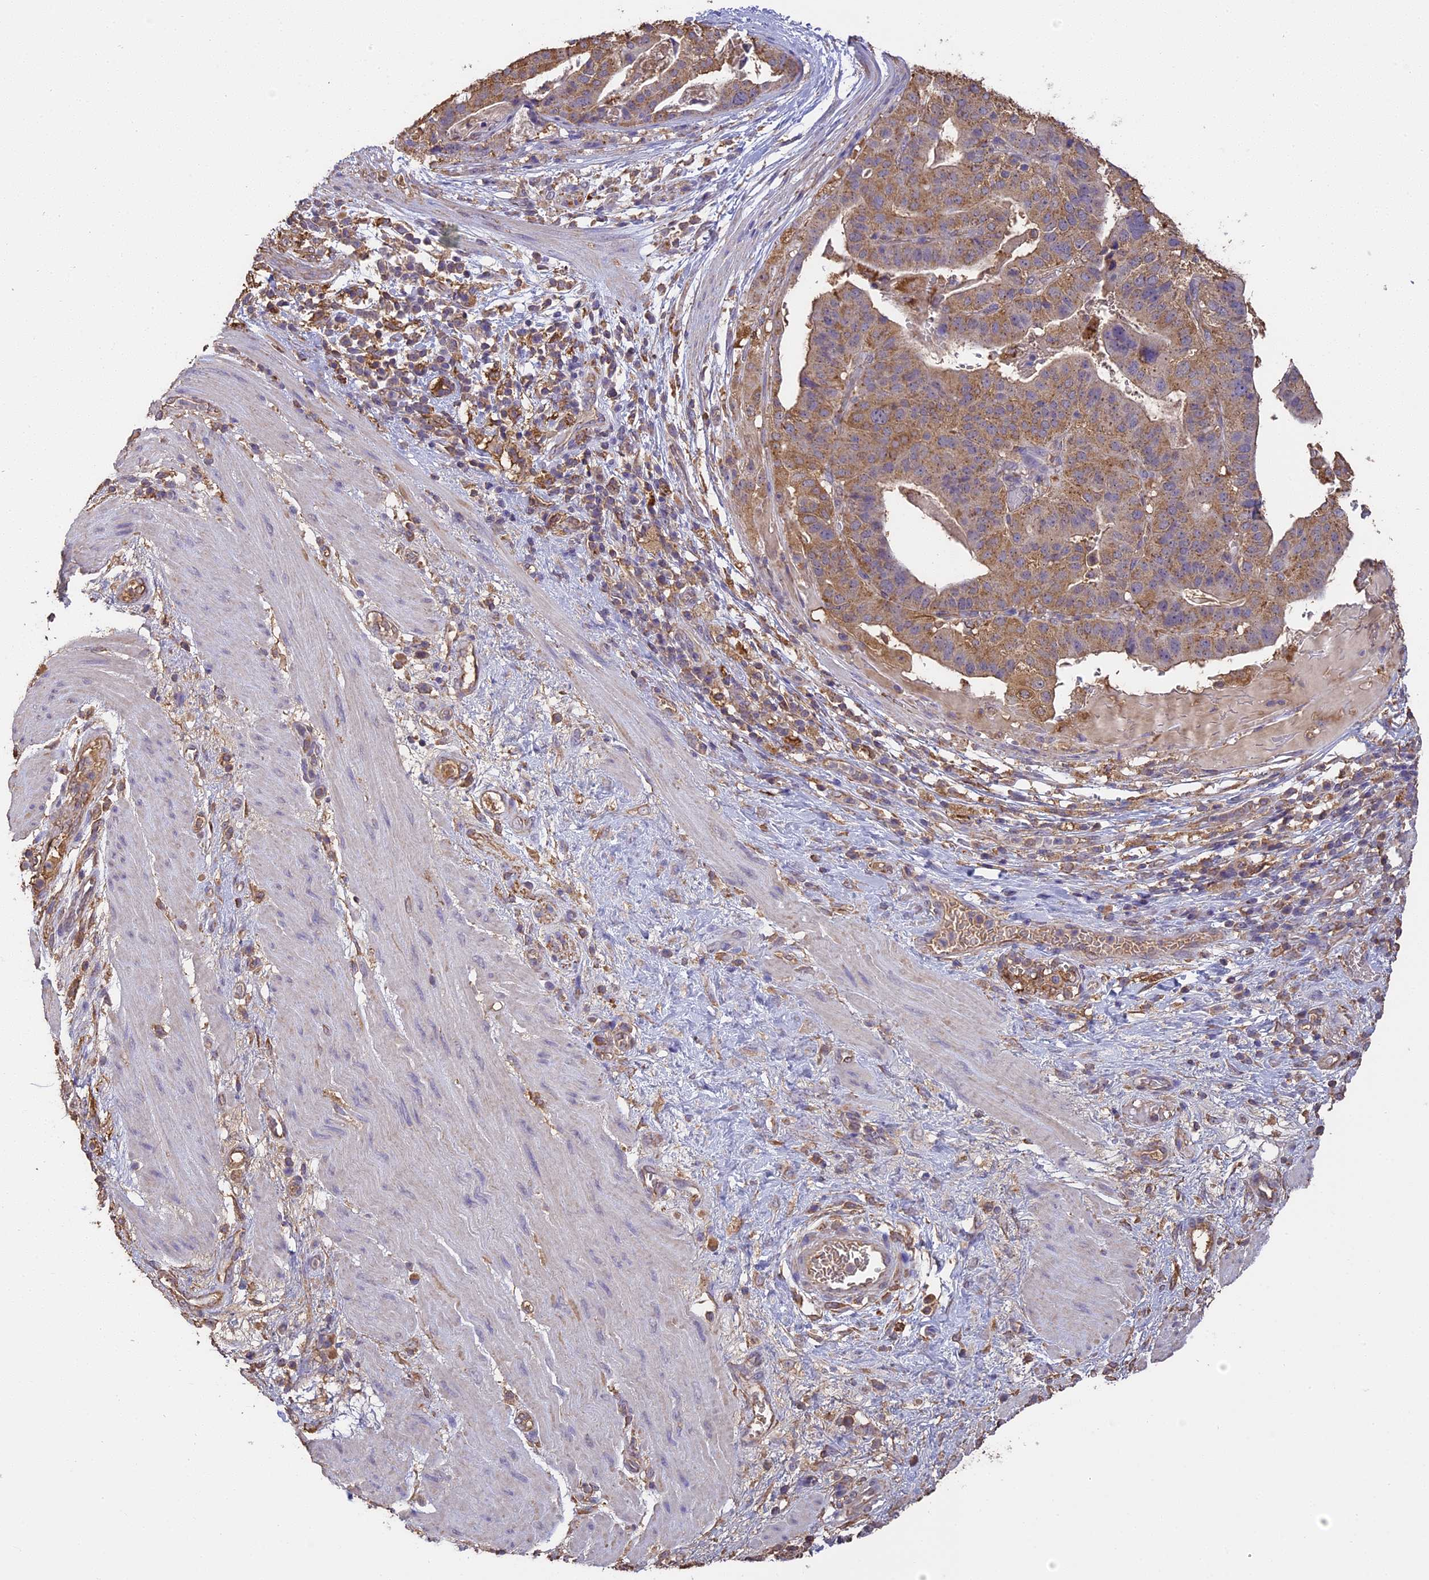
{"staining": {"intensity": "moderate", "quantity": ">75%", "location": "cytoplasmic/membranous"}, "tissue": "stomach cancer", "cell_type": "Tumor cells", "image_type": "cancer", "snomed": [{"axis": "morphology", "description": "Adenocarcinoma, NOS"}, {"axis": "topography", "description": "Stomach"}], "caption": "Adenocarcinoma (stomach) tissue demonstrates moderate cytoplasmic/membranous positivity in about >75% of tumor cells", "gene": "ARHGAP19", "patient": {"sex": "male", "age": 48}}